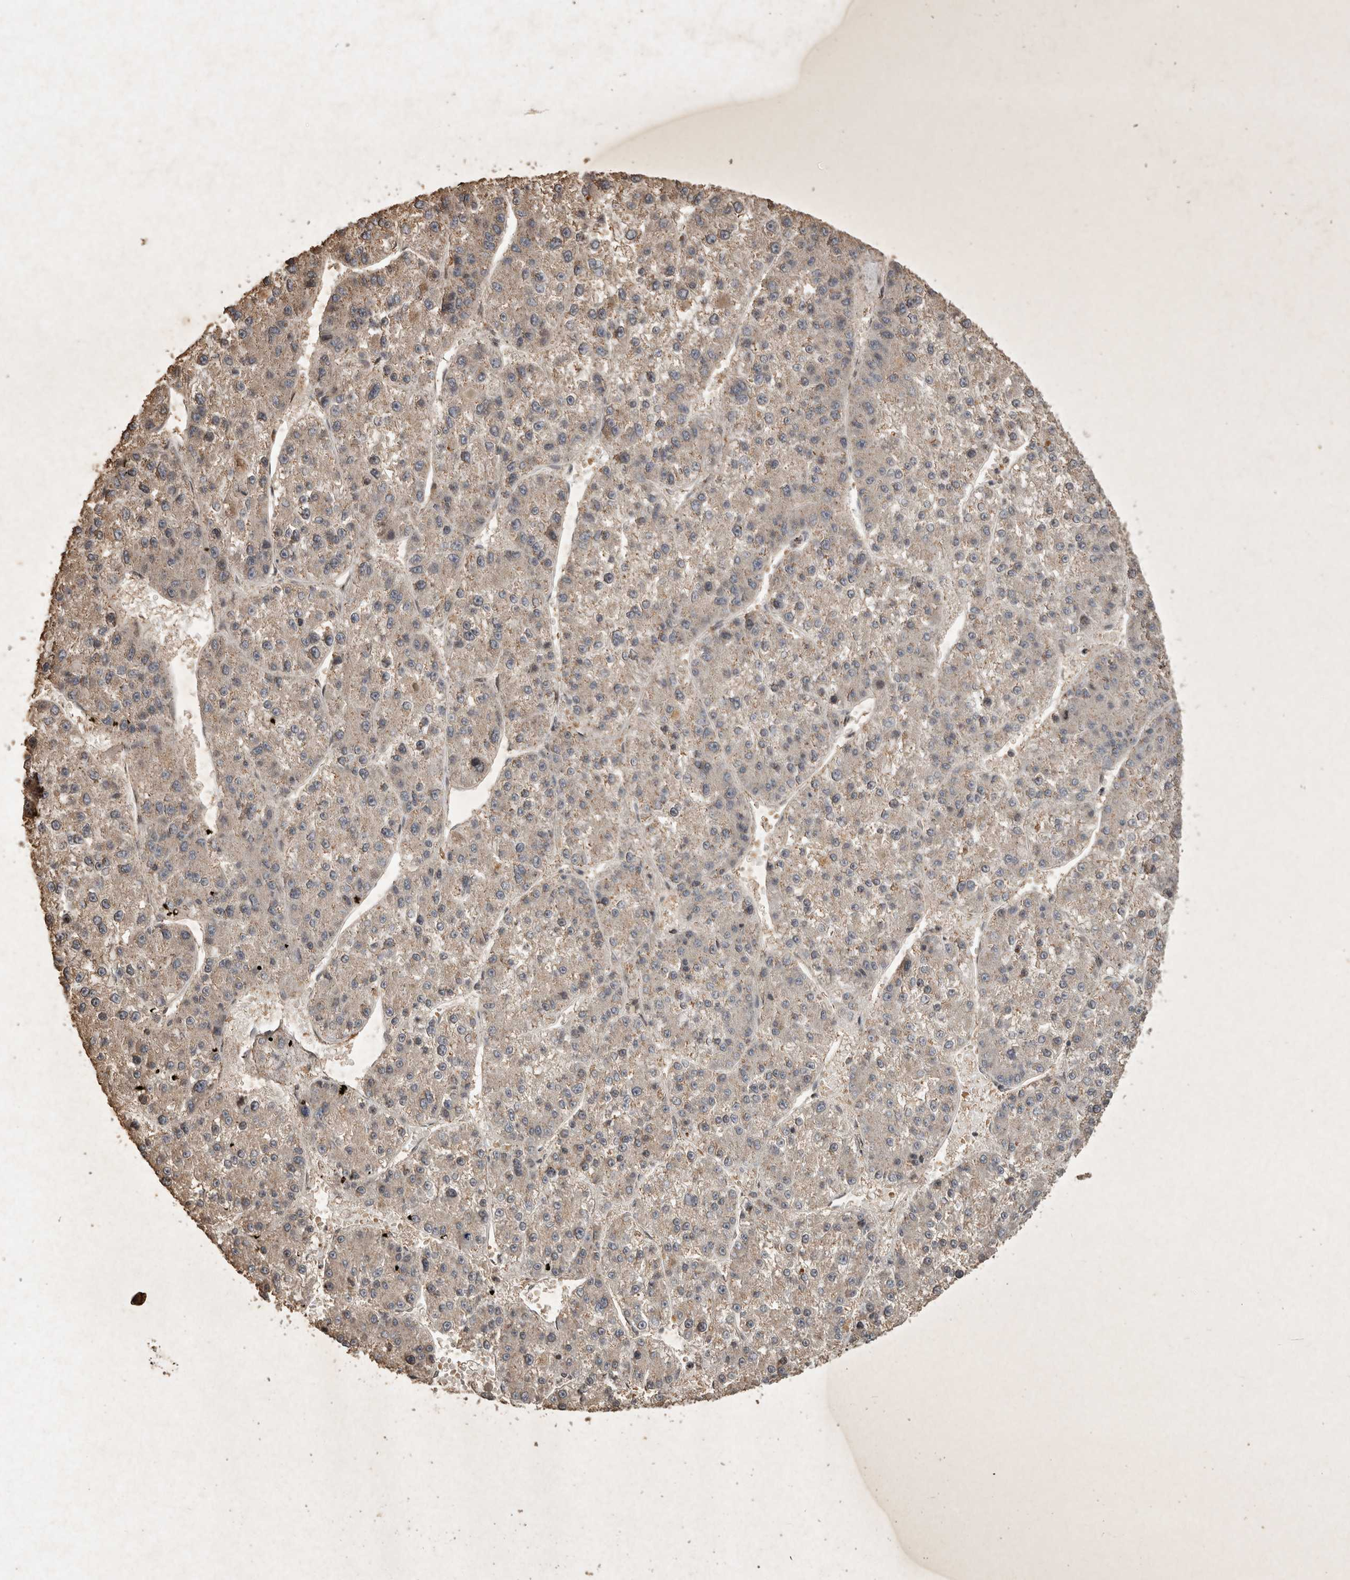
{"staining": {"intensity": "weak", "quantity": "<25%", "location": "cytoplasmic/membranous"}, "tissue": "liver cancer", "cell_type": "Tumor cells", "image_type": "cancer", "snomed": [{"axis": "morphology", "description": "Carcinoma, Hepatocellular, NOS"}, {"axis": "topography", "description": "Liver"}], "caption": "IHC of hepatocellular carcinoma (liver) shows no expression in tumor cells.", "gene": "HRK", "patient": {"sex": "female", "age": 73}}